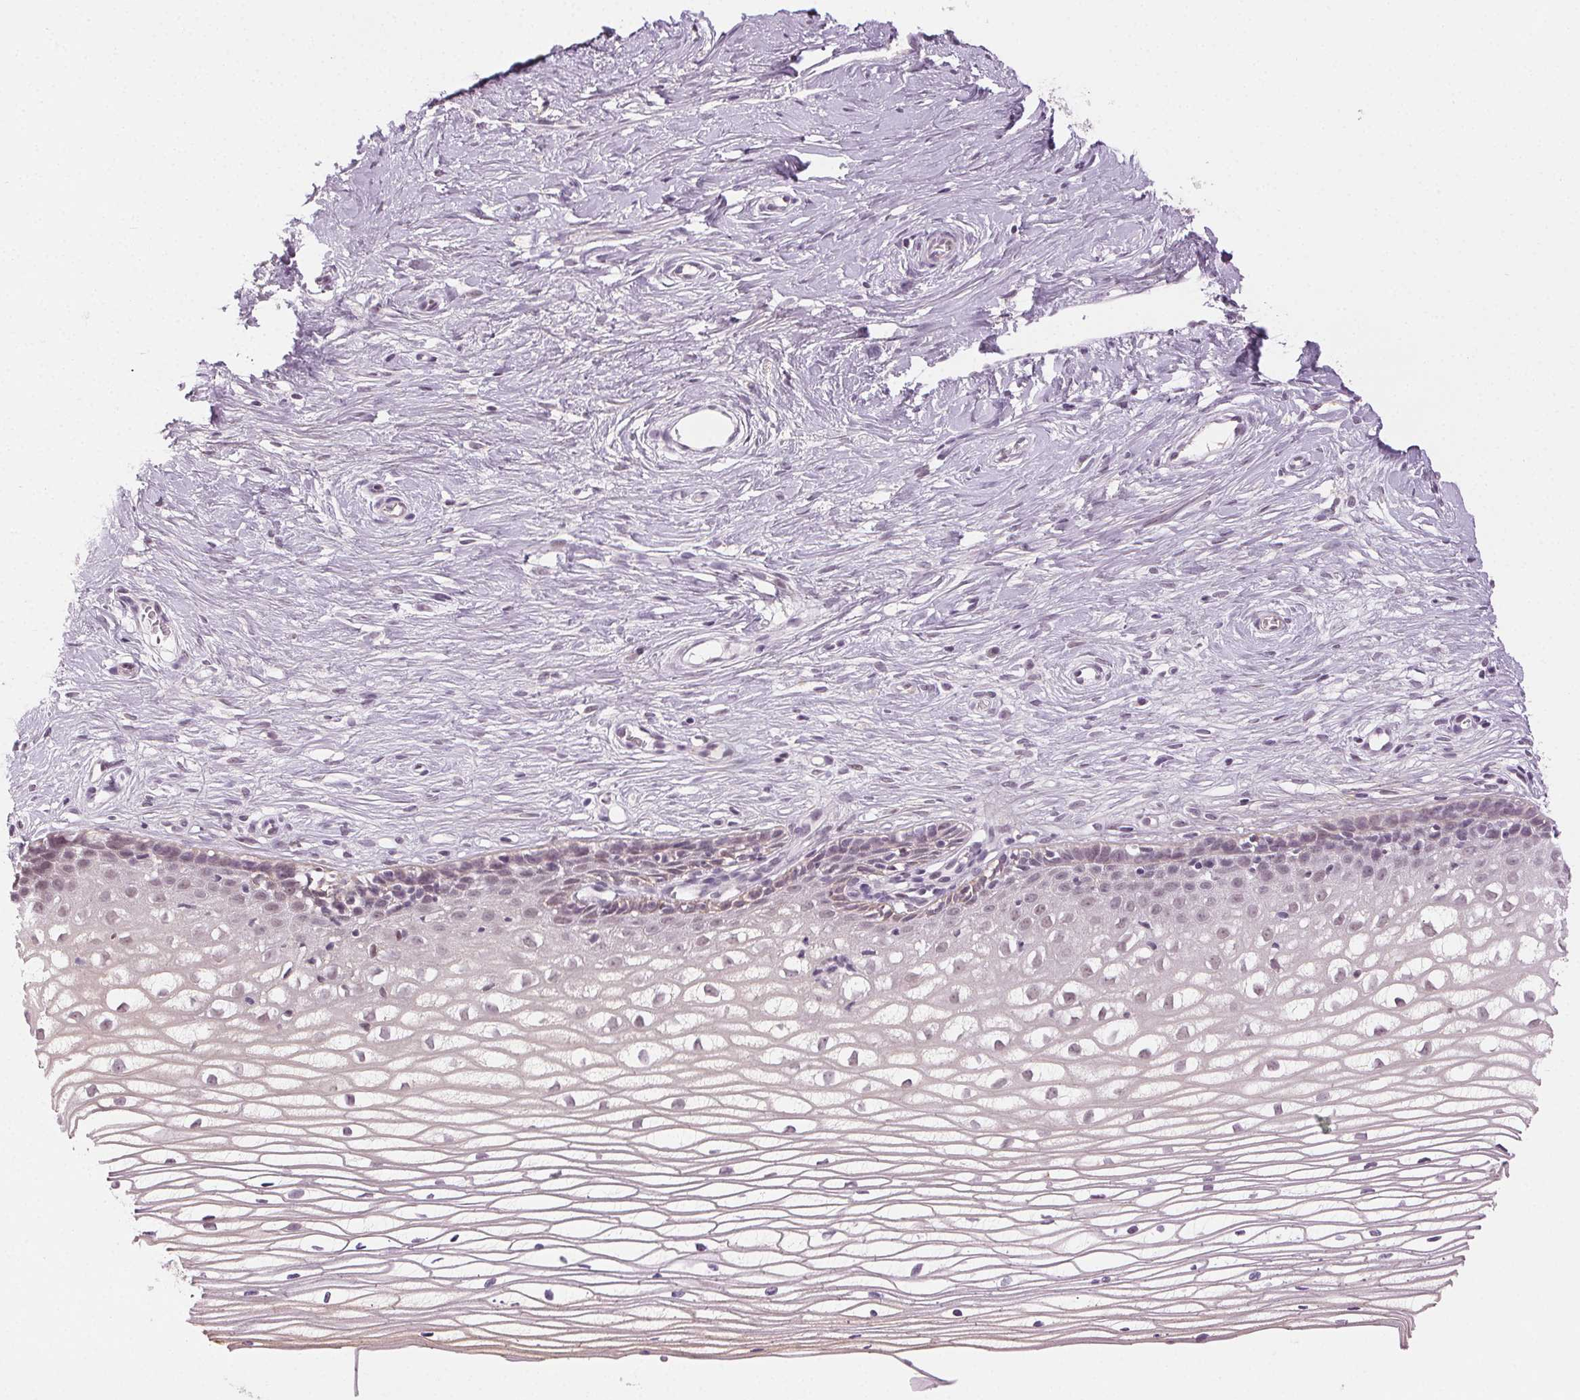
{"staining": {"intensity": "negative", "quantity": "none", "location": "none"}, "tissue": "cervix", "cell_type": "Glandular cells", "image_type": "normal", "snomed": [{"axis": "morphology", "description": "Normal tissue, NOS"}, {"axis": "topography", "description": "Cervix"}], "caption": "There is no significant staining in glandular cells of cervix. (Immunohistochemistry, brightfield microscopy, high magnification).", "gene": "AIF1L", "patient": {"sex": "female", "age": 40}}